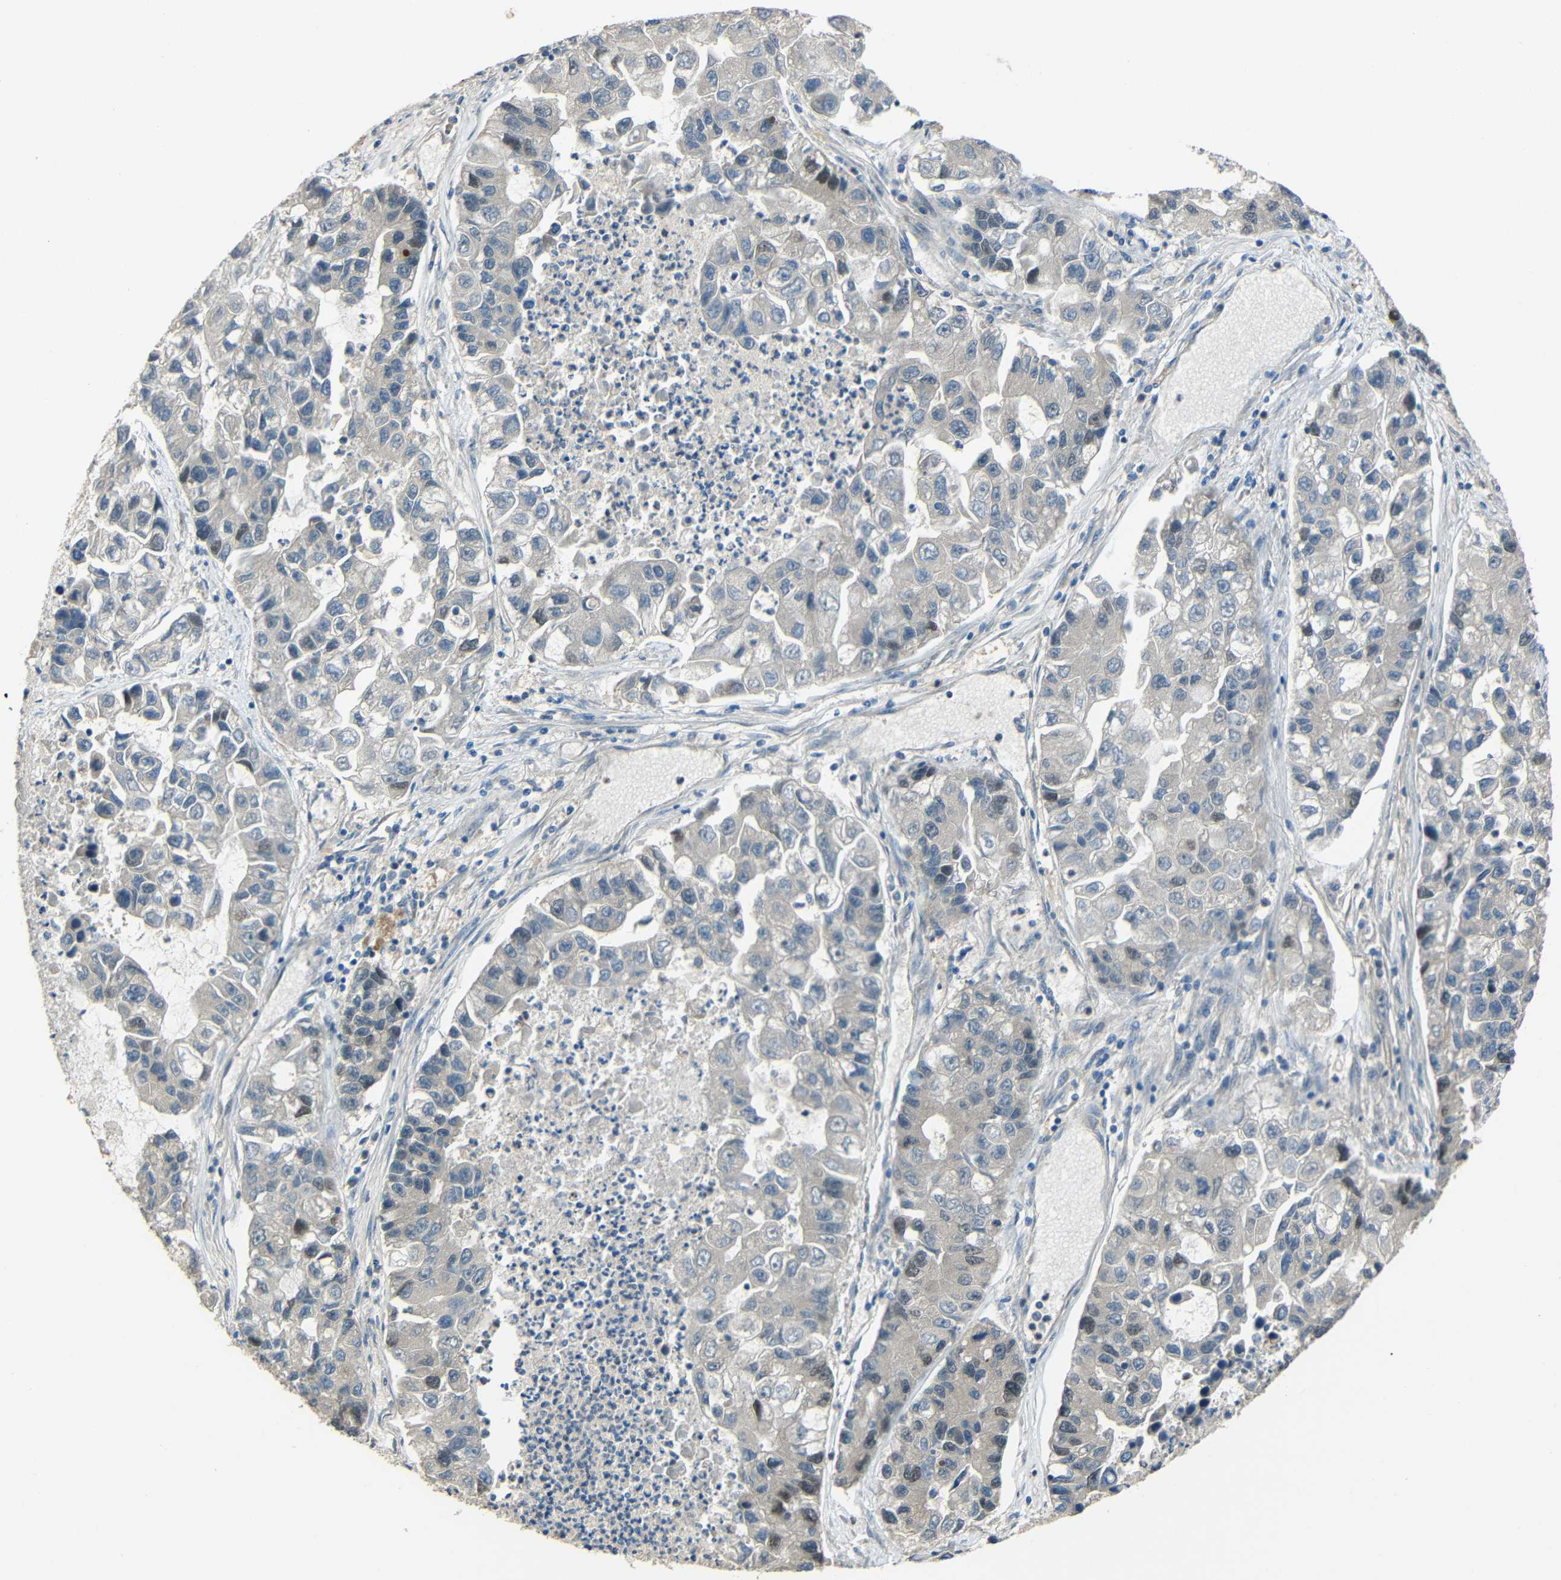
{"staining": {"intensity": "negative", "quantity": "none", "location": "none"}, "tissue": "lung cancer", "cell_type": "Tumor cells", "image_type": "cancer", "snomed": [{"axis": "morphology", "description": "Adenocarcinoma, NOS"}, {"axis": "topography", "description": "Lung"}], "caption": "Photomicrograph shows no significant protein positivity in tumor cells of adenocarcinoma (lung).", "gene": "STBD1", "patient": {"sex": "female", "age": 51}}